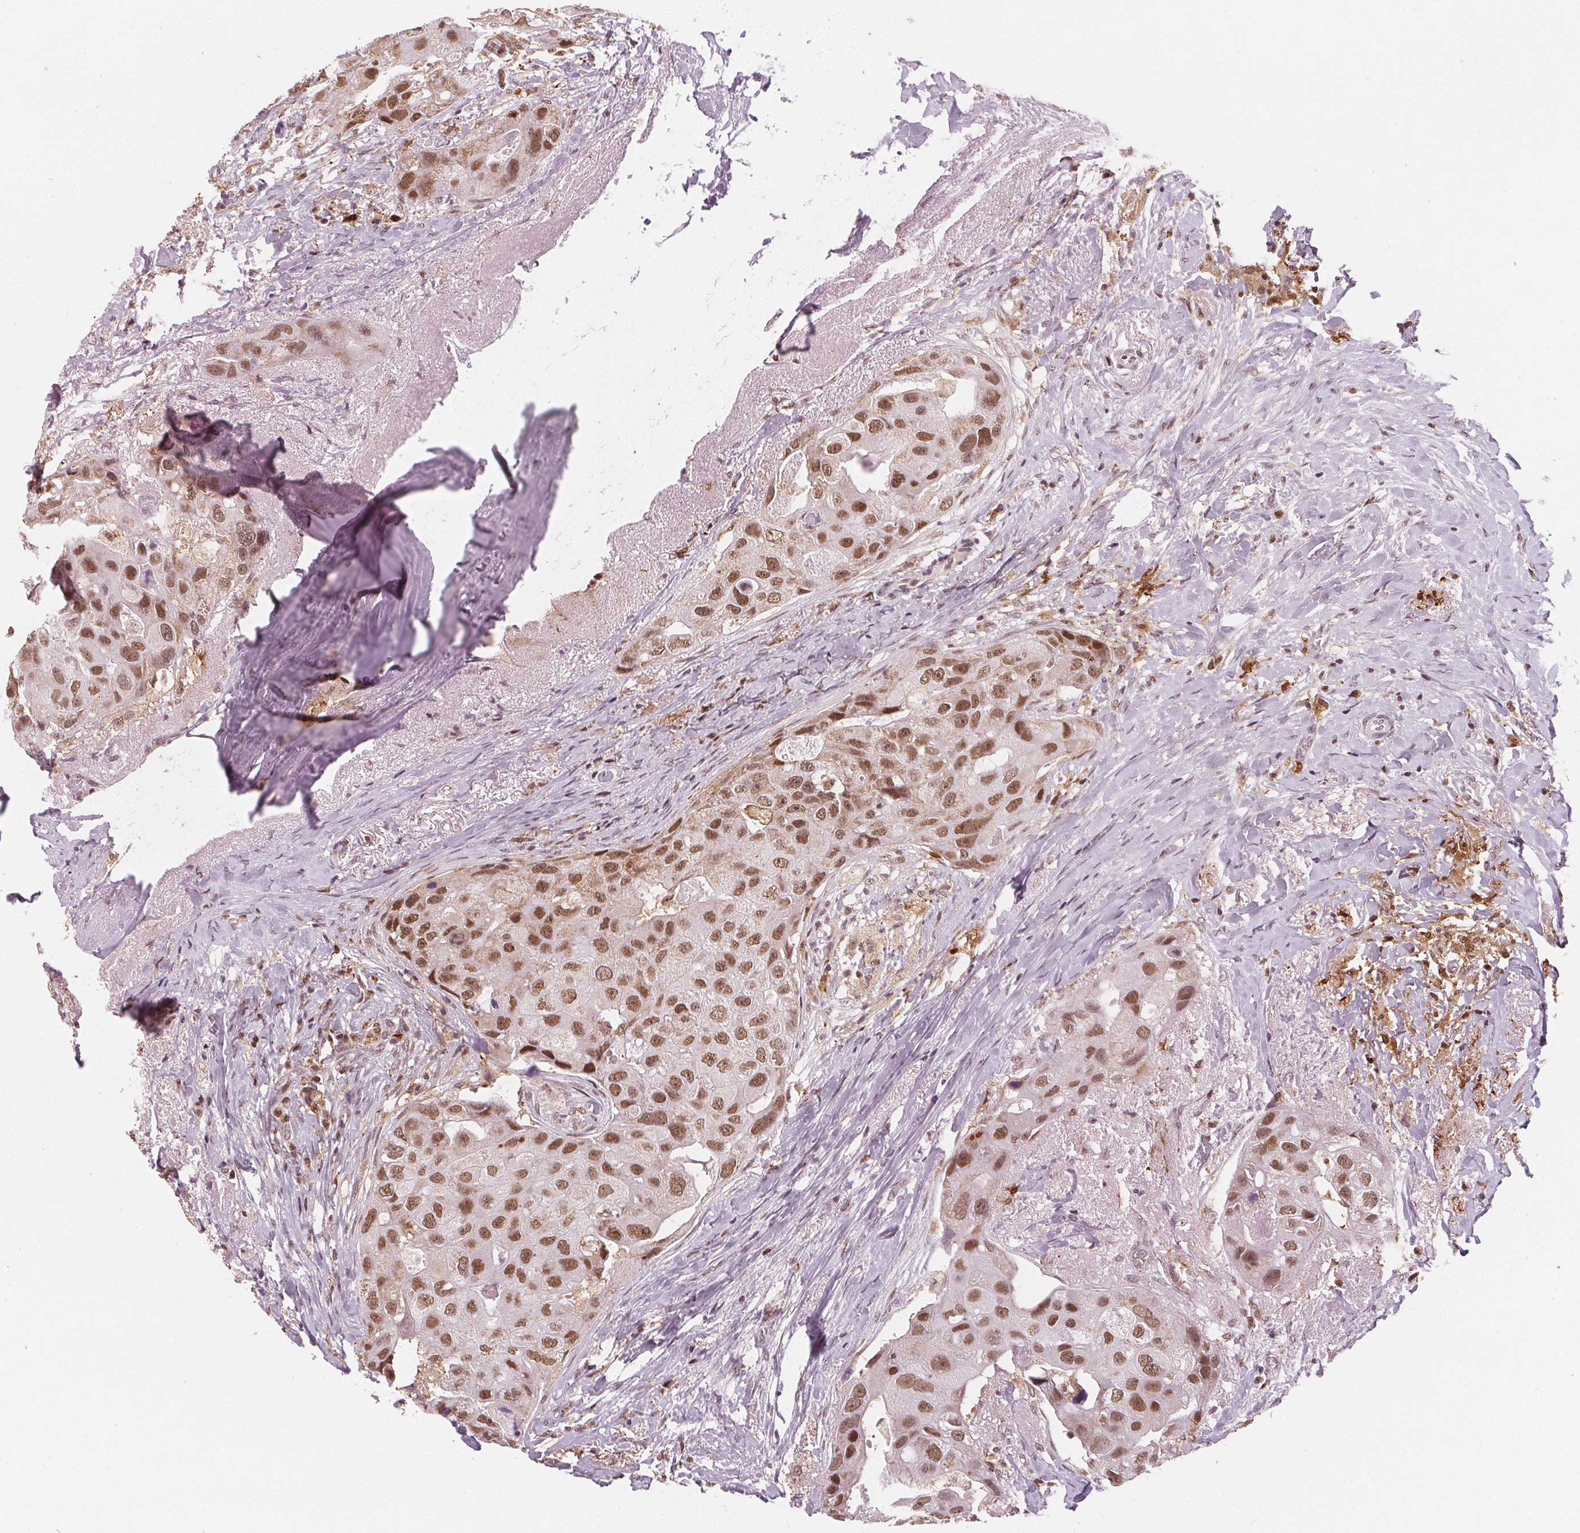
{"staining": {"intensity": "moderate", "quantity": ">75%", "location": "nuclear"}, "tissue": "breast cancer", "cell_type": "Tumor cells", "image_type": "cancer", "snomed": [{"axis": "morphology", "description": "Duct carcinoma"}, {"axis": "topography", "description": "Breast"}], "caption": "A high-resolution image shows immunohistochemistry staining of invasive ductal carcinoma (breast), which shows moderate nuclear positivity in about >75% of tumor cells.", "gene": "DPM2", "patient": {"sex": "female", "age": 43}}